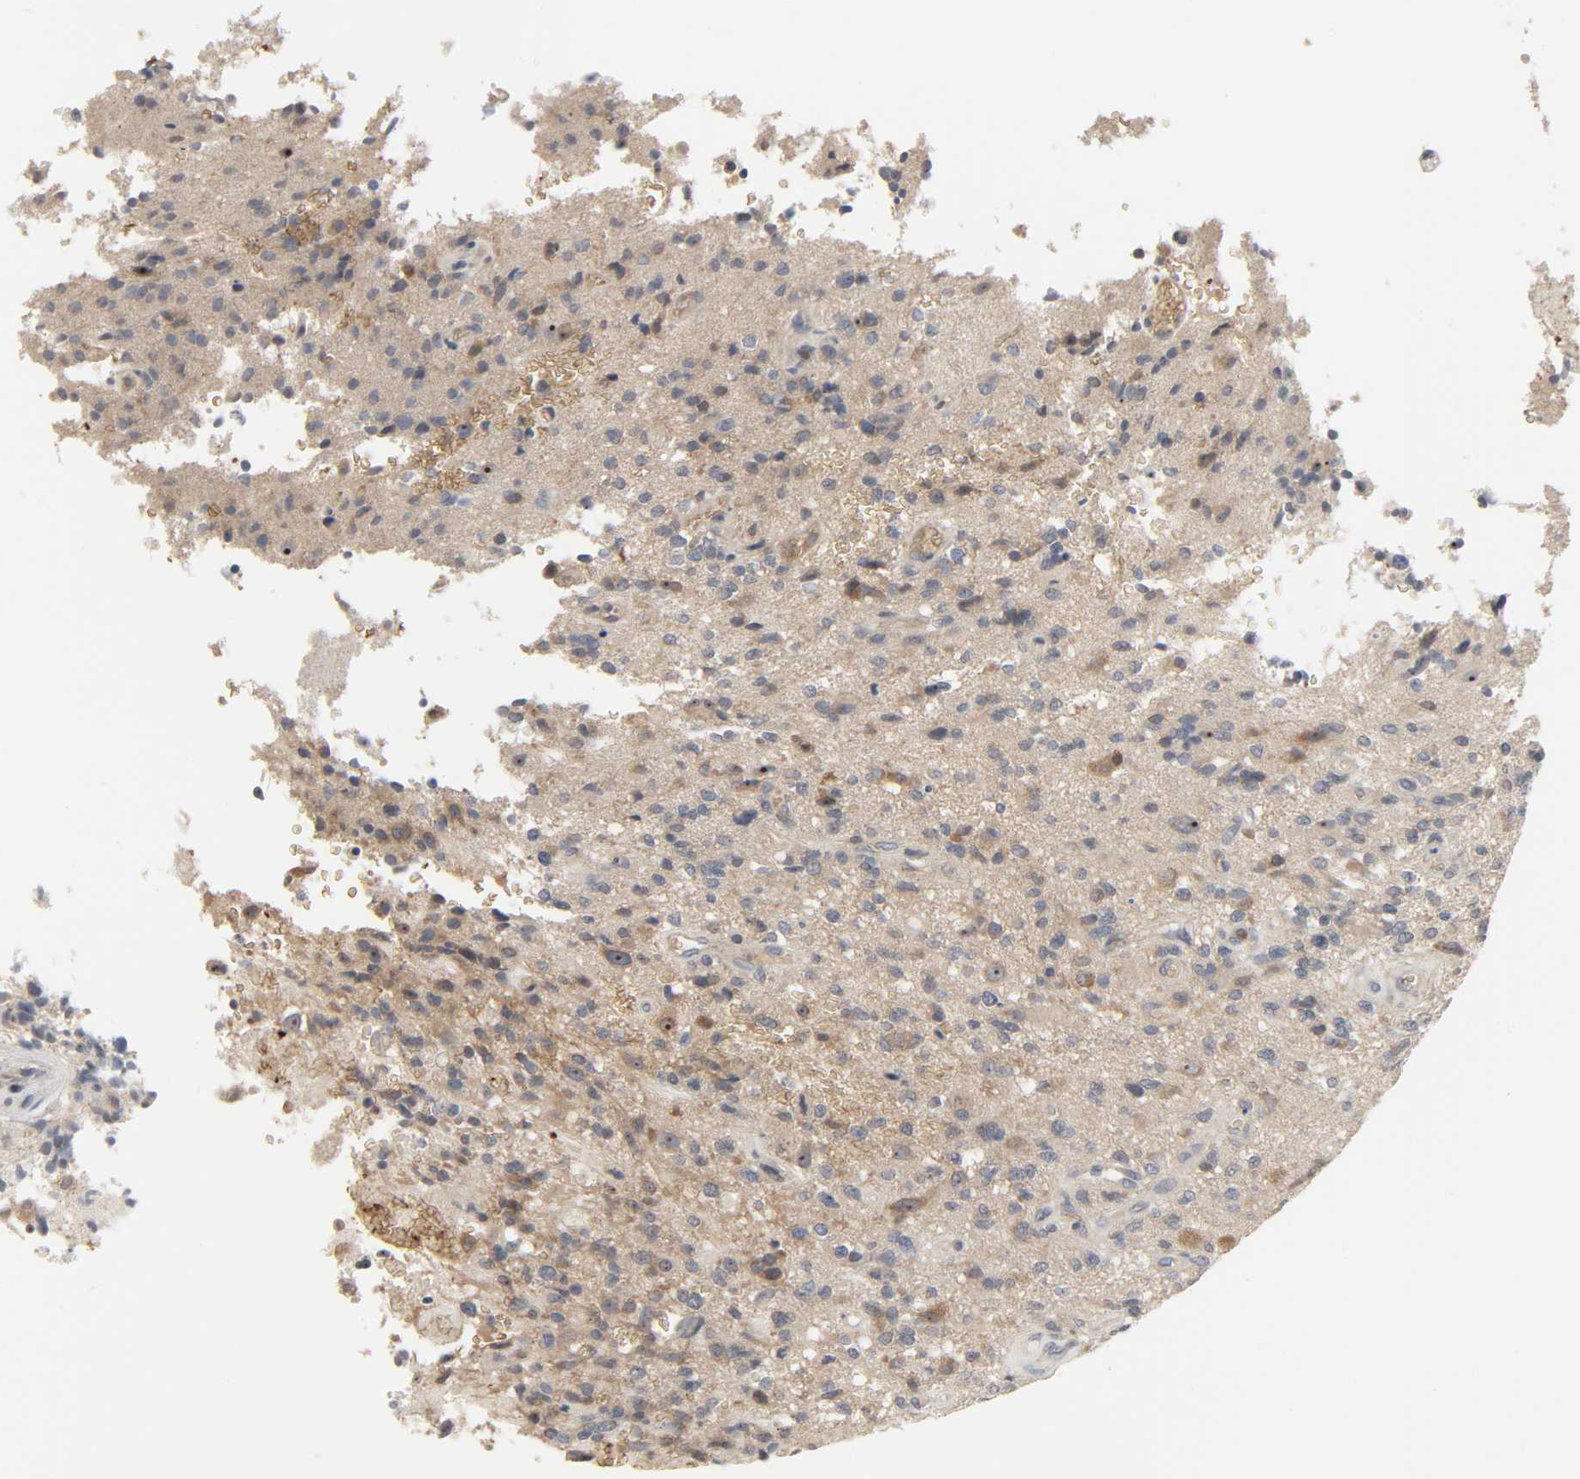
{"staining": {"intensity": "moderate", "quantity": ">75%", "location": "cytoplasmic/membranous,nuclear"}, "tissue": "glioma", "cell_type": "Tumor cells", "image_type": "cancer", "snomed": [{"axis": "morphology", "description": "Normal tissue, NOS"}, {"axis": "morphology", "description": "Glioma, malignant, High grade"}, {"axis": "topography", "description": "Cerebral cortex"}], "caption": "High-grade glioma (malignant) stained with DAB (3,3'-diaminobenzidine) immunohistochemistry (IHC) displays medium levels of moderate cytoplasmic/membranous and nuclear expression in approximately >75% of tumor cells.", "gene": "PLEKHA2", "patient": {"sex": "male", "age": 75}}